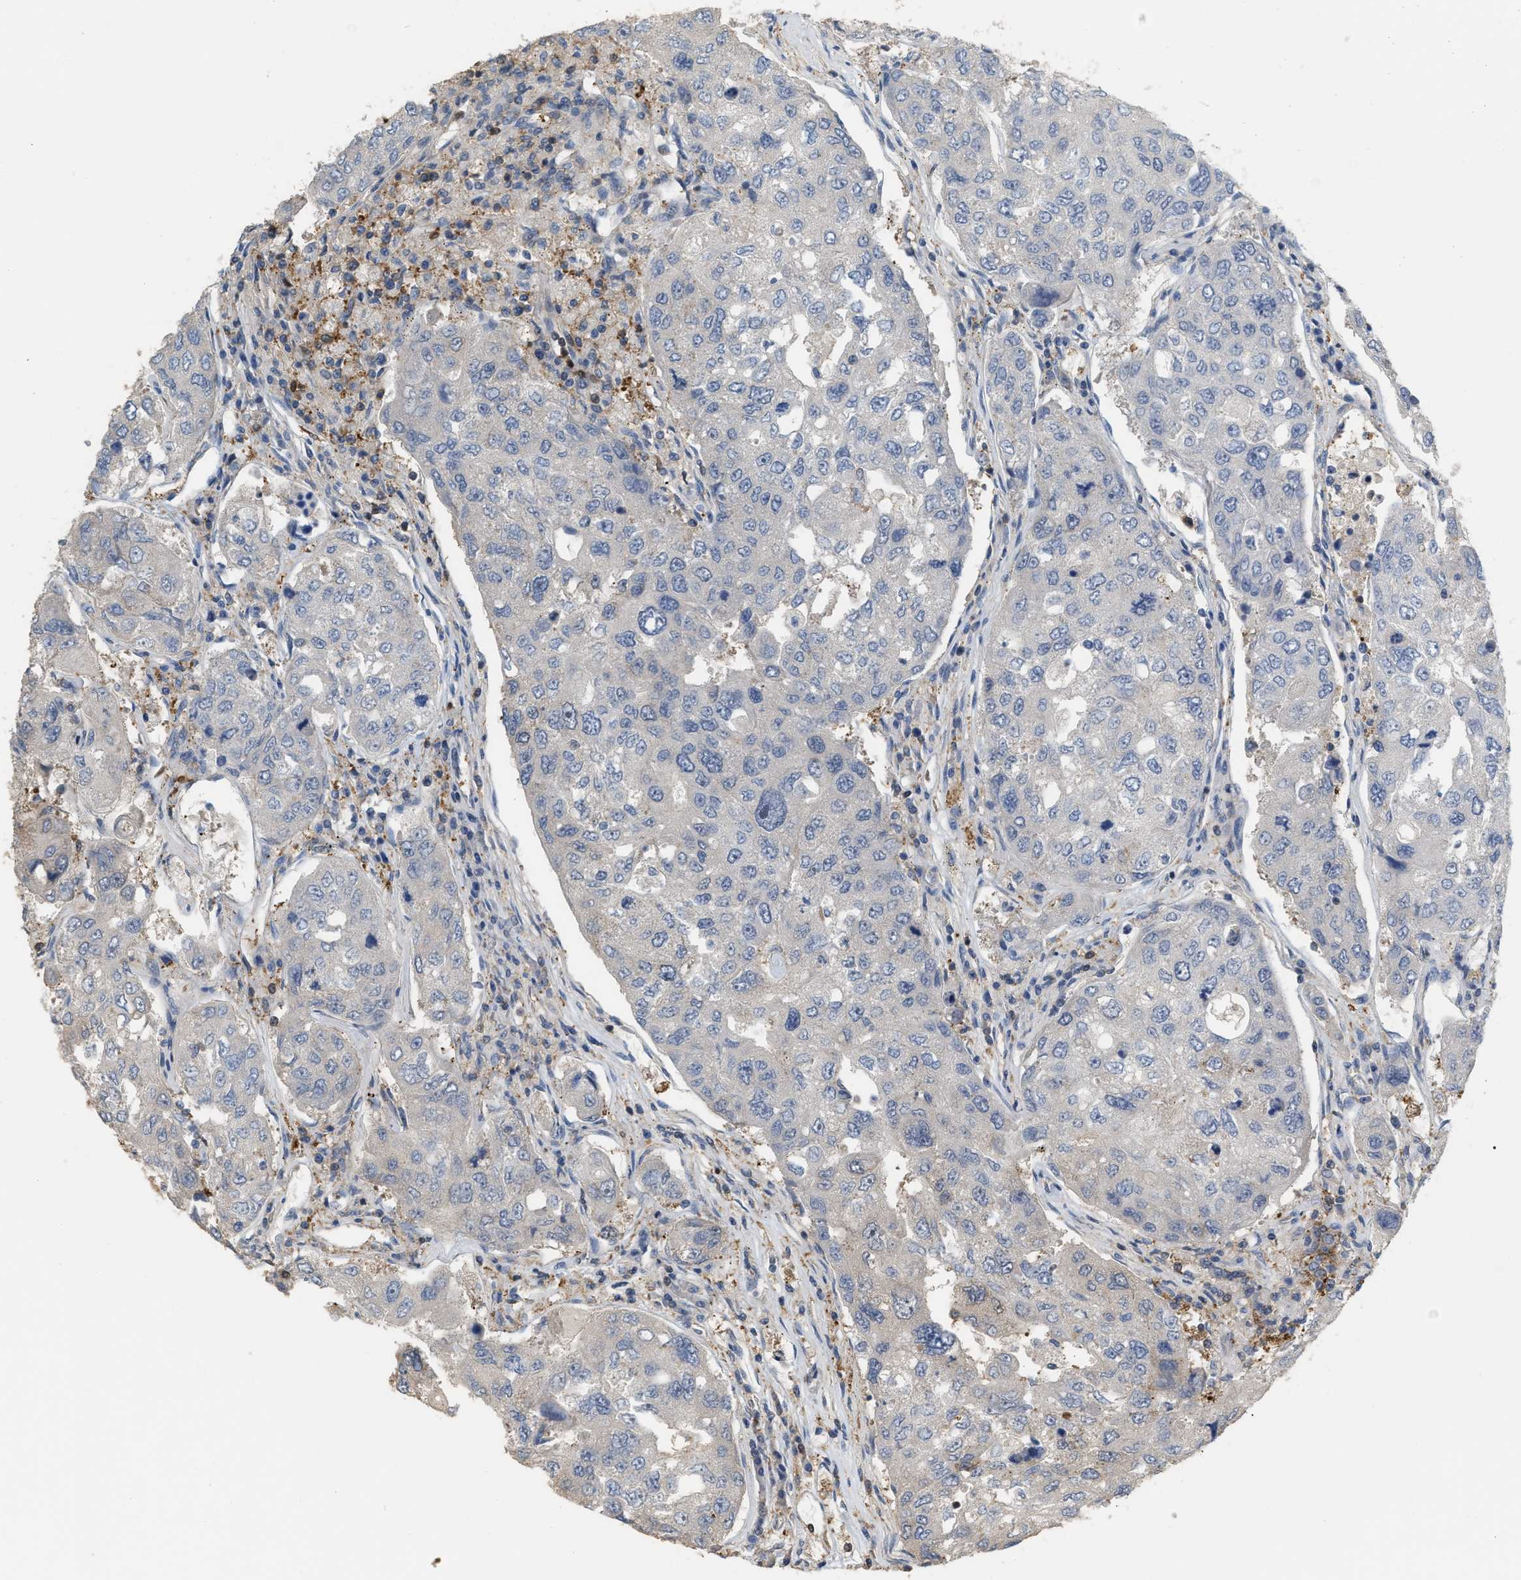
{"staining": {"intensity": "negative", "quantity": "none", "location": "none"}, "tissue": "urothelial cancer", "cell_type": "Tumor cells", "image_type": "cancer", "snomed": [{"axis": "morphology", "description": "Urothelial carcinoma, High grade"}, {"axis": "topography", "description": "Lymph node"}, {"axis": "topography", "description": "Urinary bladder"}], "caption": "Urothelial cancer was stained to show a protein in brown. There is no significant staining in tumor cells.", "gene": "MTPN", "patient": {"sex": "male", "age": 51}}